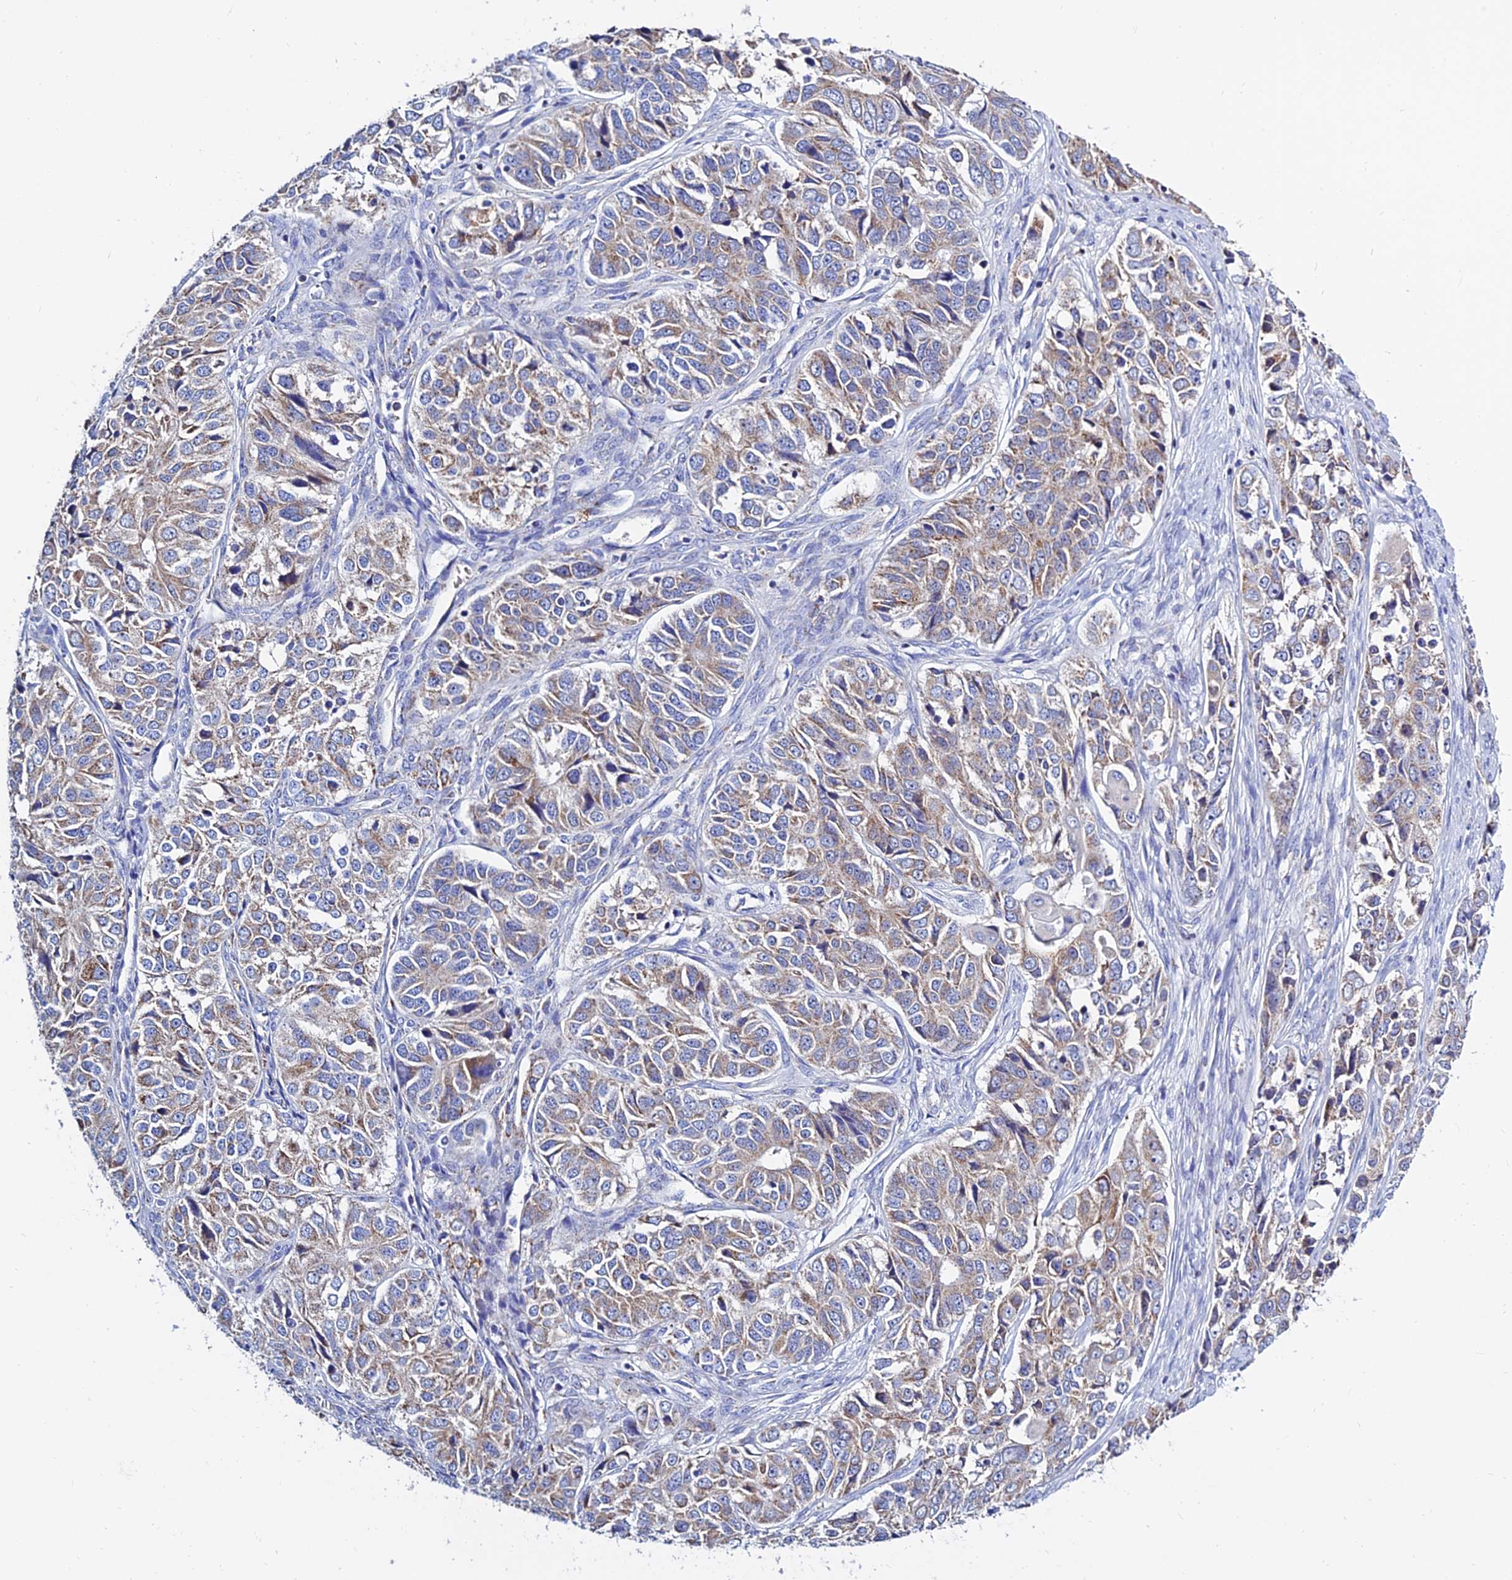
{"staining": {"intensity": "weak", "quantity": "25%-75%", "location": "cytoplasmic/membranous"}, "tissue": "ovarian cancer", "cell_type": "Tumor cells", "image_type": "cancer", "snomed": [{"axis": "morphology", "description": "Carcinoma, endometroid"}, {"axis": "topography", "description": "Ovary"}], "caption": "DAB immunohistochemical staining of ovarian cancer (endometroid carcinoma) reveals weak cytoplasmic/membranous protein expression in about 25%-75% of tumor cells.", "gene": "MGST1", "patient": {"sex": "female", "age": 51}}